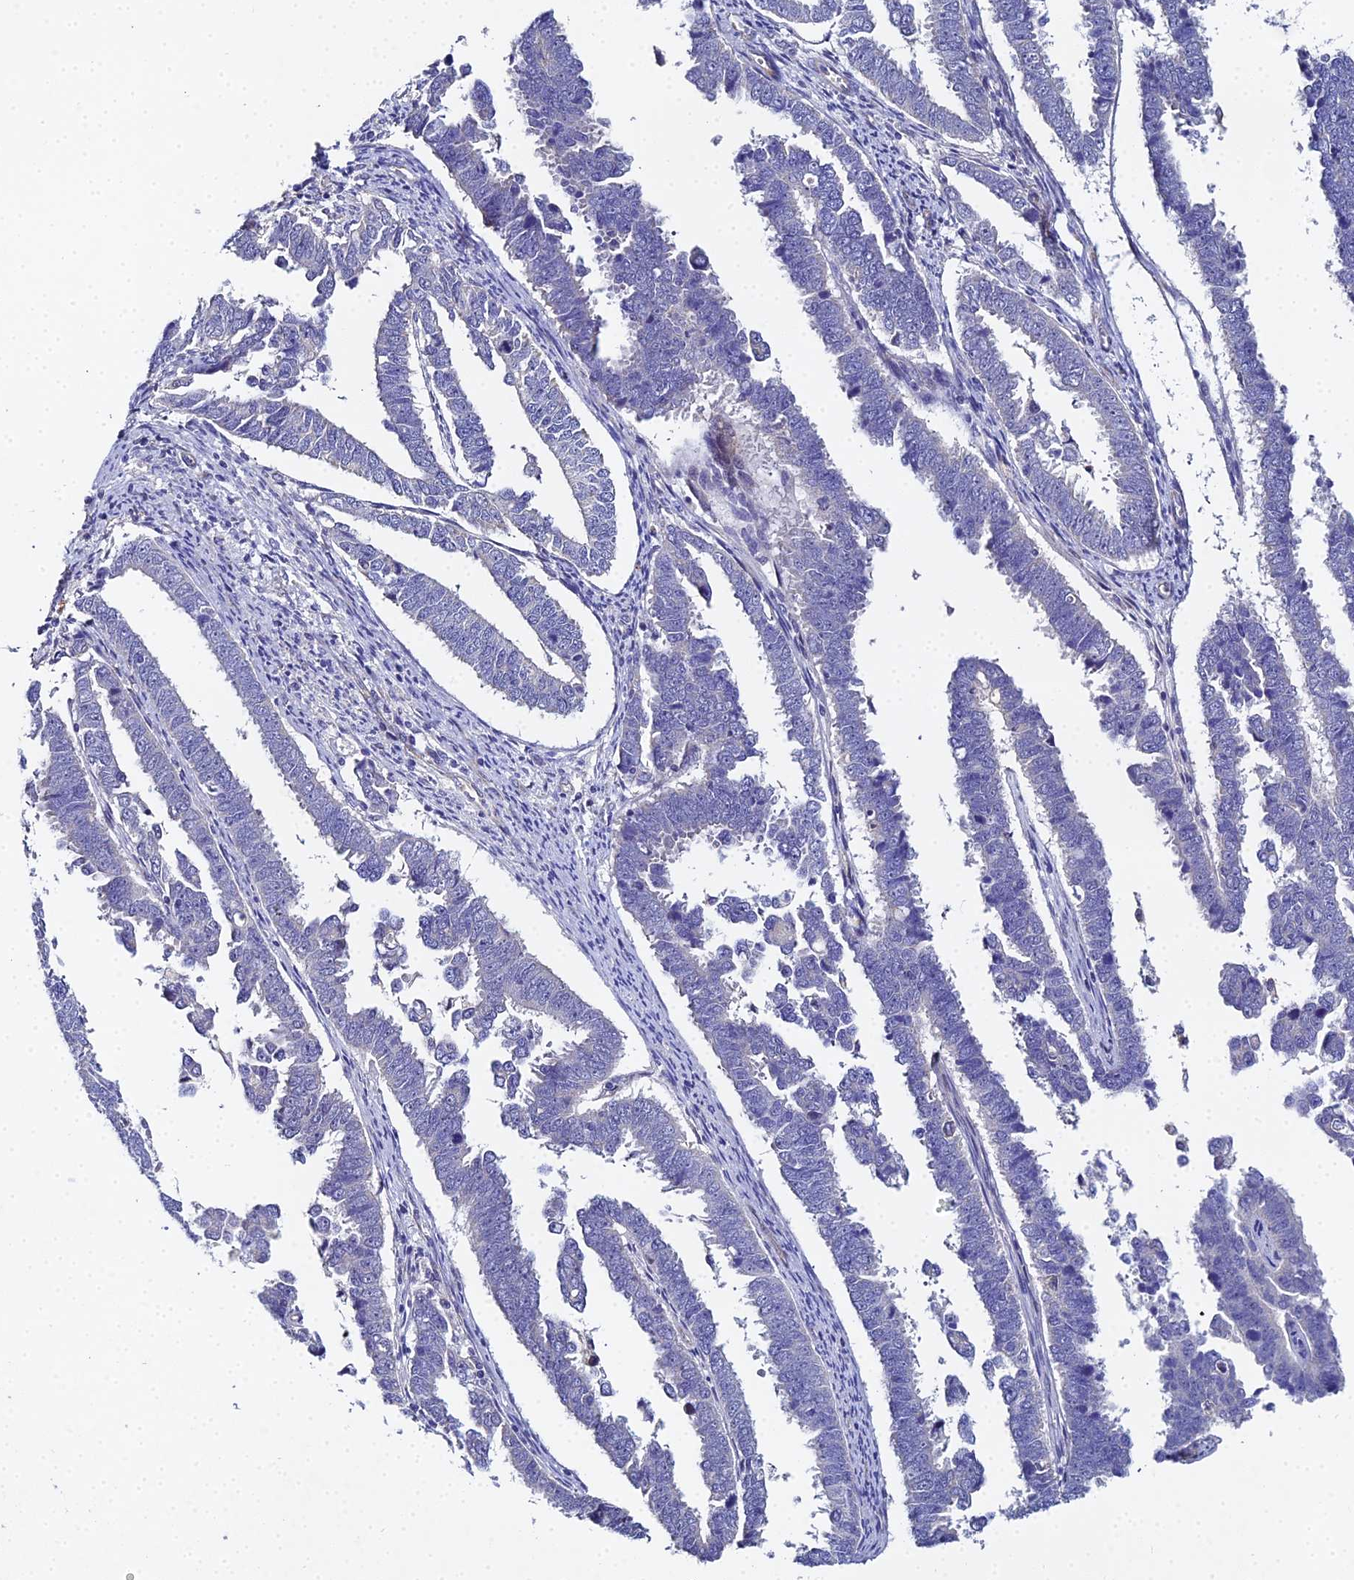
{"staining": {"intensity": "negative", "quantity": "none", "location": "none"}, "tissue": "endometrial cancer", "cell_type": "Tumor cells", "image_type": "cancer", "snomed": [{"axis": "morphology", "description": "Adenocarcinoma, NOS"}, {"axis": "topography", "description": "Endometrium"}], "caption": "A micrograph of human endometrial adenocarcinoma is negative for staining in tumor cells.", "gene": "ENSG00000268674", "patient": {"sex": "female", "age": 75}}